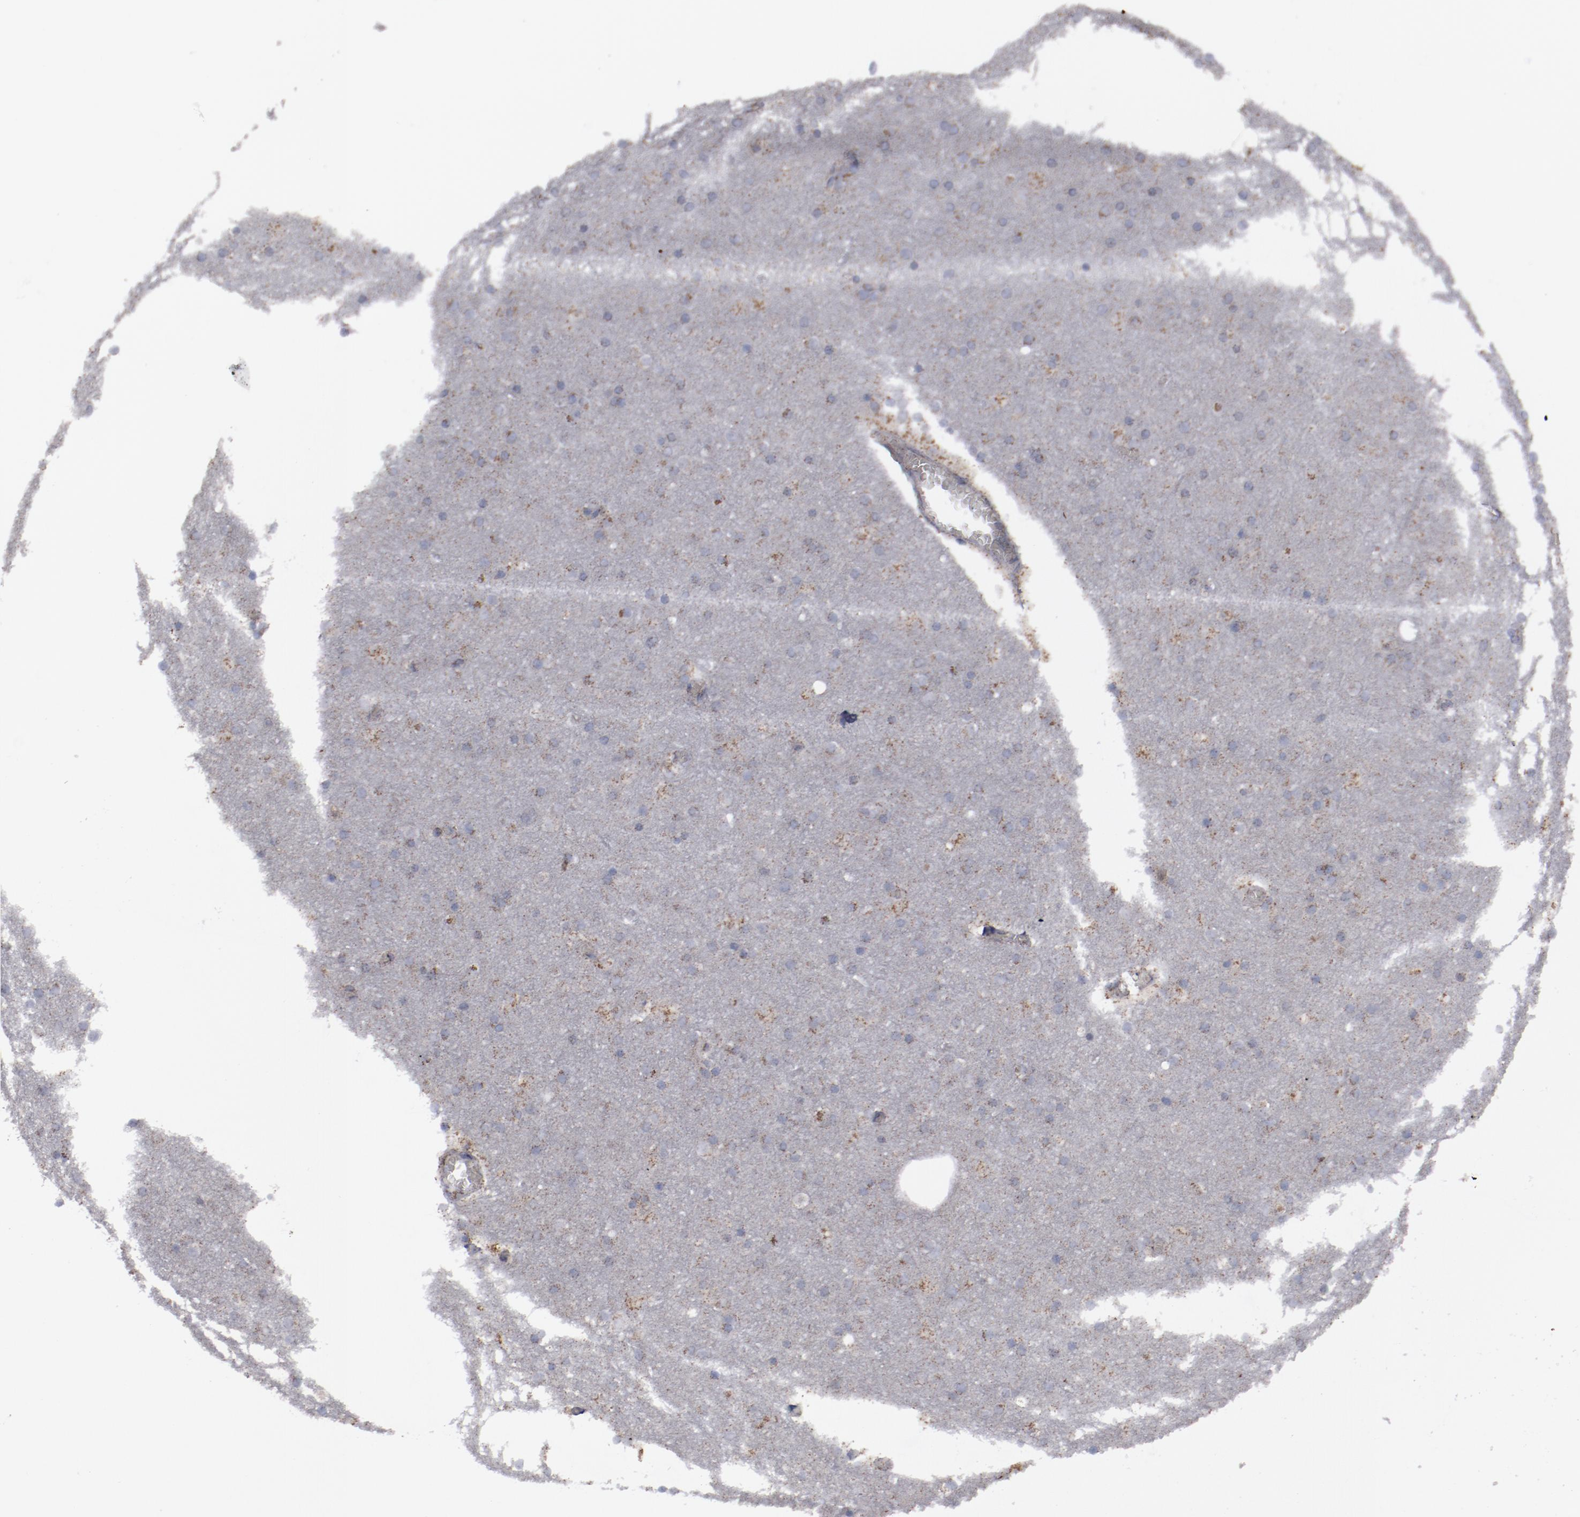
{"staining": {"intensity": "negative", "quantity": "none", "location": "none"}, "tissue": "cerebral cortex", "cell_type": "Endothelial cells", "image_type": "normal", "snomed": [{"axis": "morphology", "description": "Normal tissue, NOS"}, {"axis": "topography", "description": "Cerebral cortex"}], "caption": "Cerebral cortex stained for a protein using IHC demonstrates no expression endothelial cells.", "gene": "MYOM2", "patient": {"sex": "female", "age": 54}}